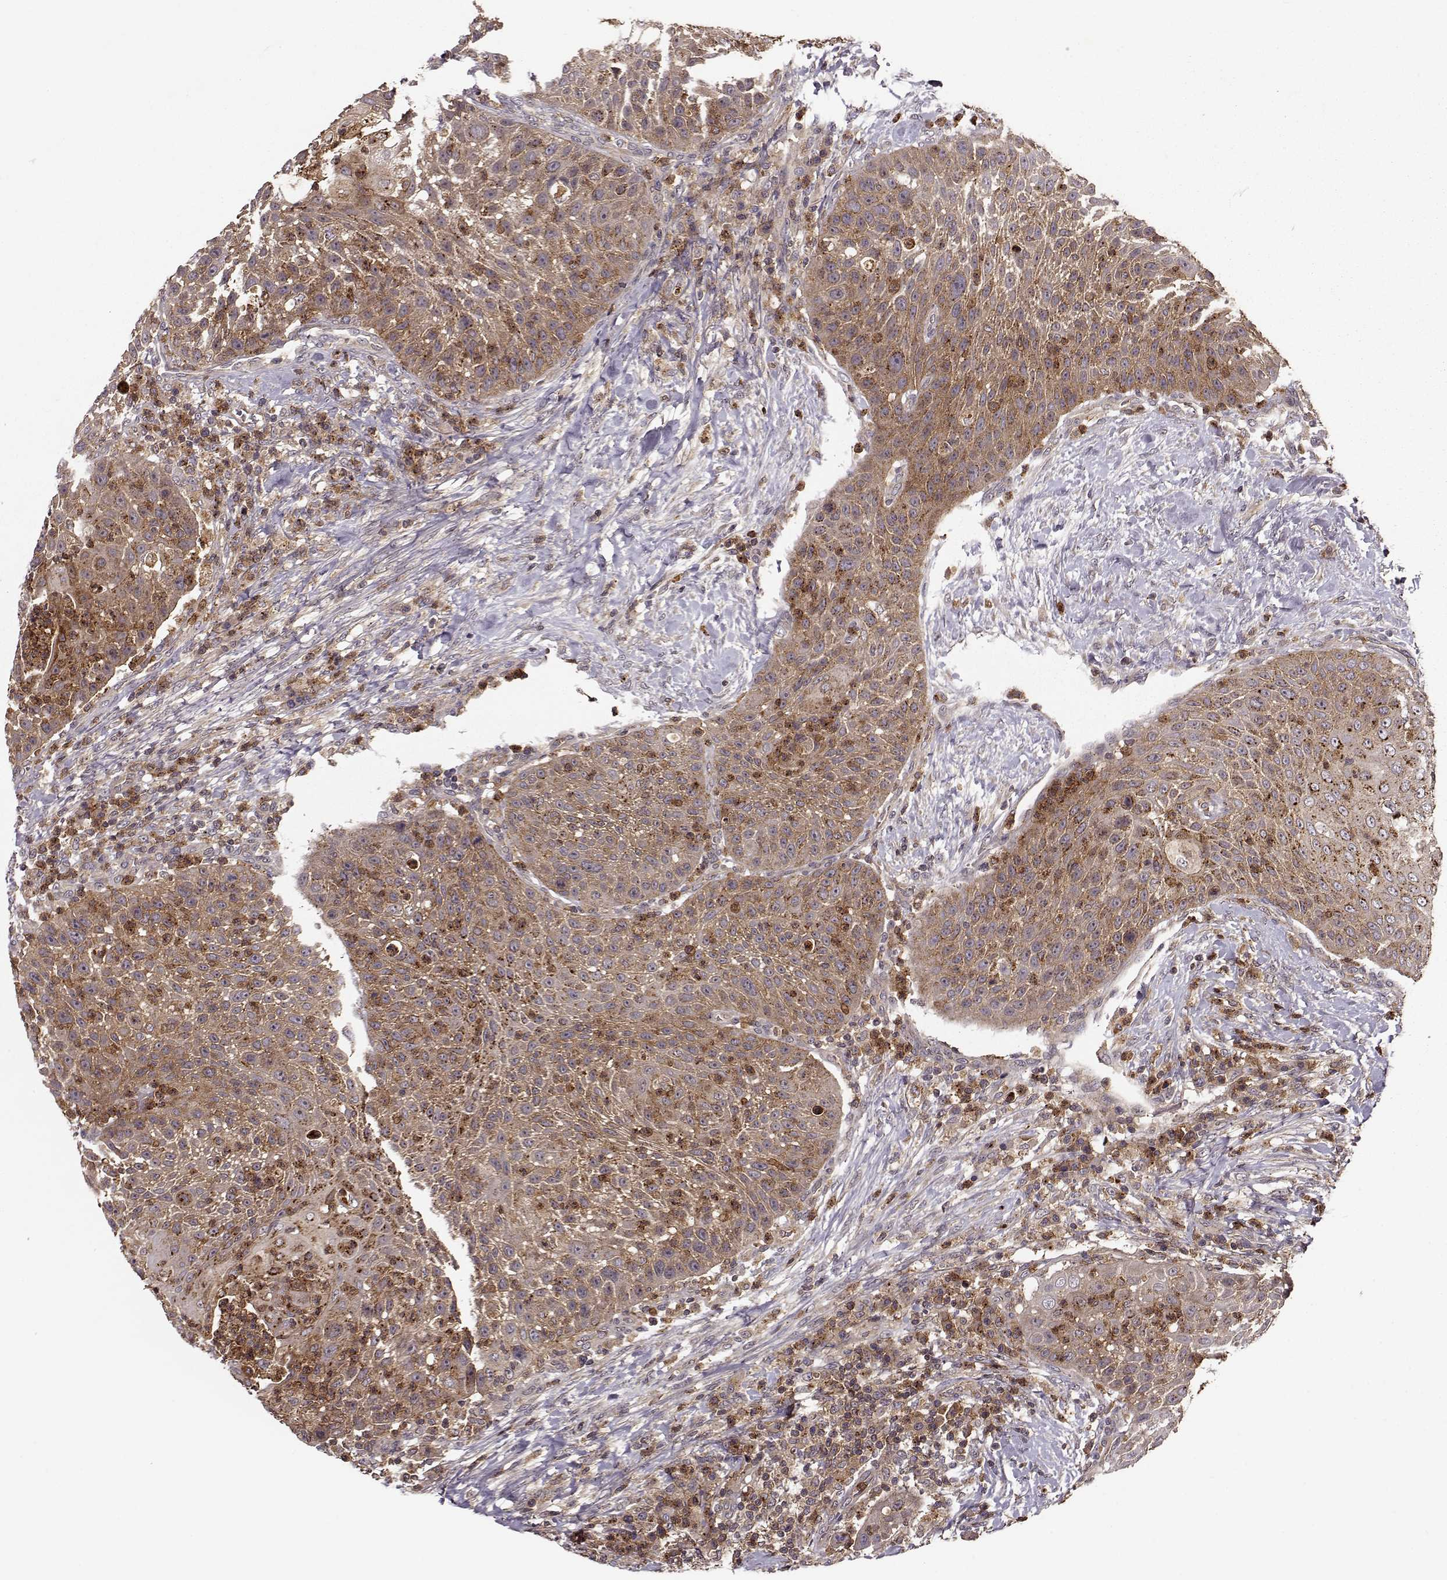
{"staining": {"intensity": "moderate", "quantity": ">75%", "location": "cytoplasmic/membranous"}, "tissue": "head and neck cancer", "cell_type": "Tumor cells", "image_type": "cancer", "snomed": [{"axis": "morphology", "description": "Squamous cell carcinoma, NOS"}, {"axis": "topography", "description": "Head-Neck"}], "caption": "Approximately >75% of tumor cells in head and neck cancer (squamous cell carcinoma) demonstrate moderate cytoplasmic/membranous protein positivity as visualized by brown immunohistochemical staining.", "gene": "IFRD2", "patient": {"sex": "male", "age": 69}}